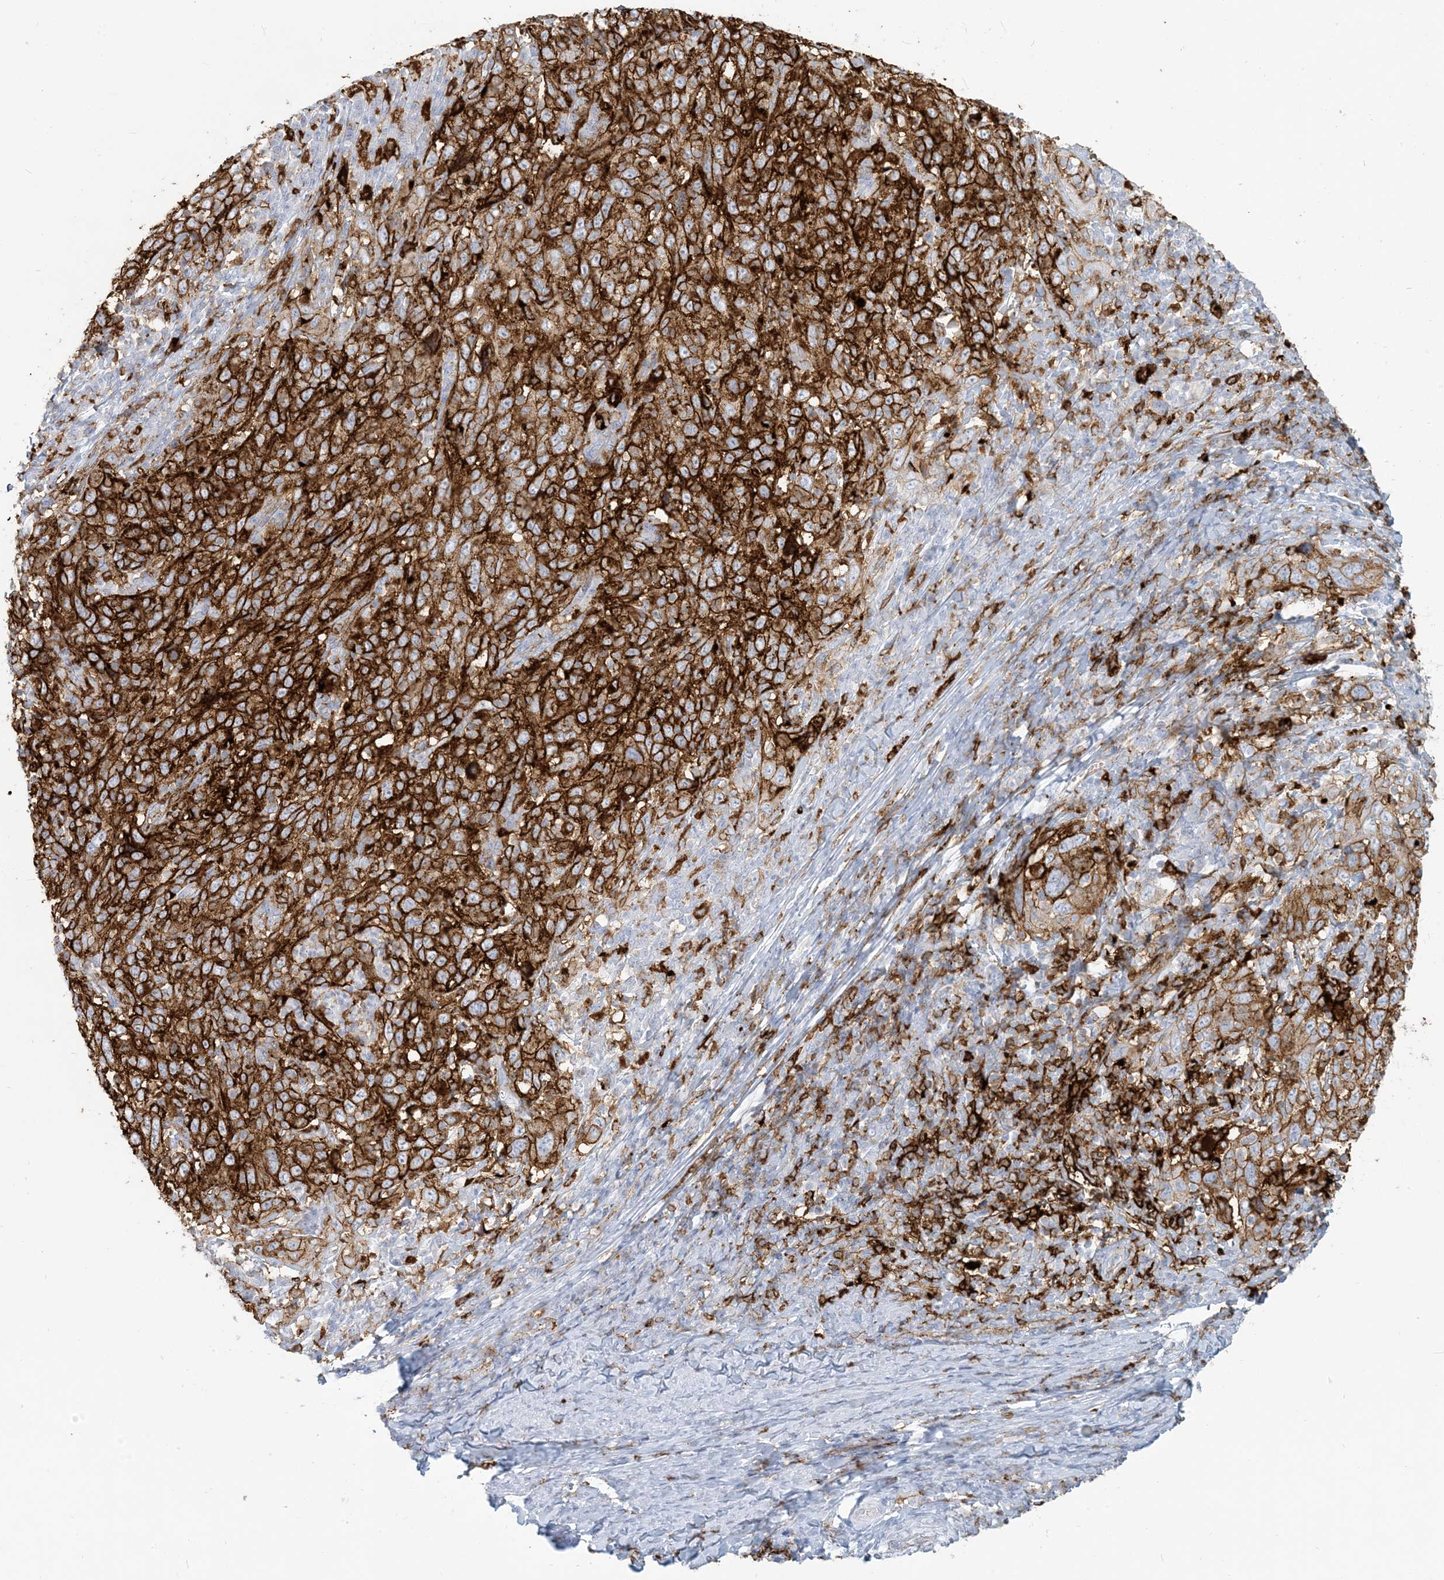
{"staining": {"intensity": "strong", "quantity": ">75%", "location": "cytoplasmic/membranous"}, "tissue": "cervical cancer", "cell_type": "Tumor cells", "image_type": "cancer", "snomed": [{"axis": "morphology", "description": "Squamous cell carcinoma, NOS"}, {"axis": "topography", "description": "Cervix"}], "caption": "Protein analysis of cervical squamous cell carcinoma tissue exhibits strong cytoplasmic/membranous expression in approximately >75% of tumor cells.", "gene": "HLA-DRB1", "patient": {"sex": "female", "age": 46}}